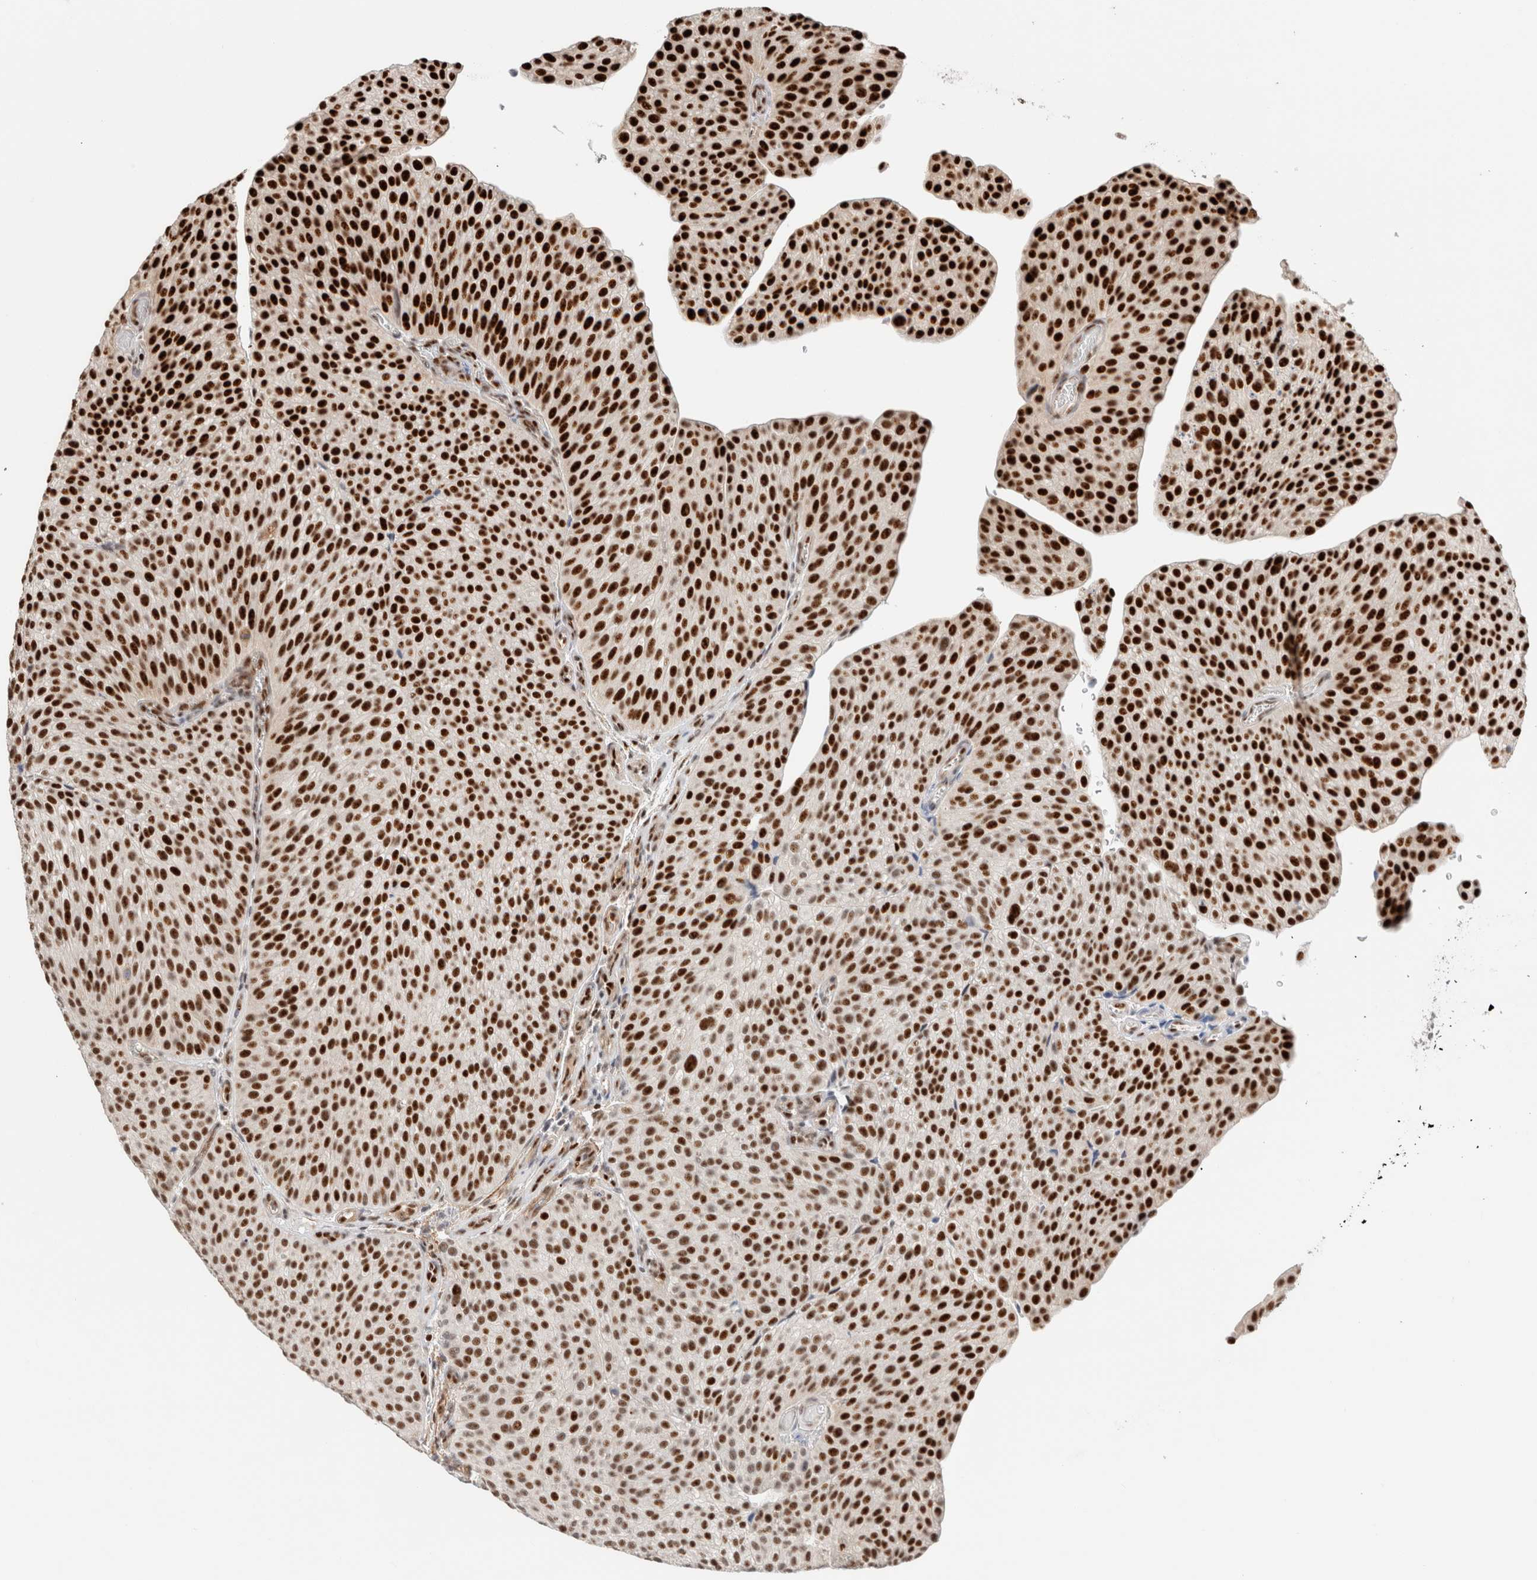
{"staining": {"intensity": "strong", "quantity": ">75%", "location": "nuclear"}, "tissue": "urothelial cancer", "cell_type": "Tumor cells", "image_type": "cancer", "snomed": [{"axis": "morphology", "description": "Normal tissue, NOS"}, {"axis": "morphology", "description": "Urothelial carcinoma, Low grade"}, {"axis": "topography", "description": "Smooth muscle"}, {"axis": "topography", "description": "Urinary bladder"}], "caption": "This micrograph exhibits urothelial cancer stained with IHC to label a protein in brown. The nuclear of tumor cells show strong positivity for the protein. Nuclei are counter-stained blue.", "gene": "ID3", "patient": {"sex": "male", "age": 60}}